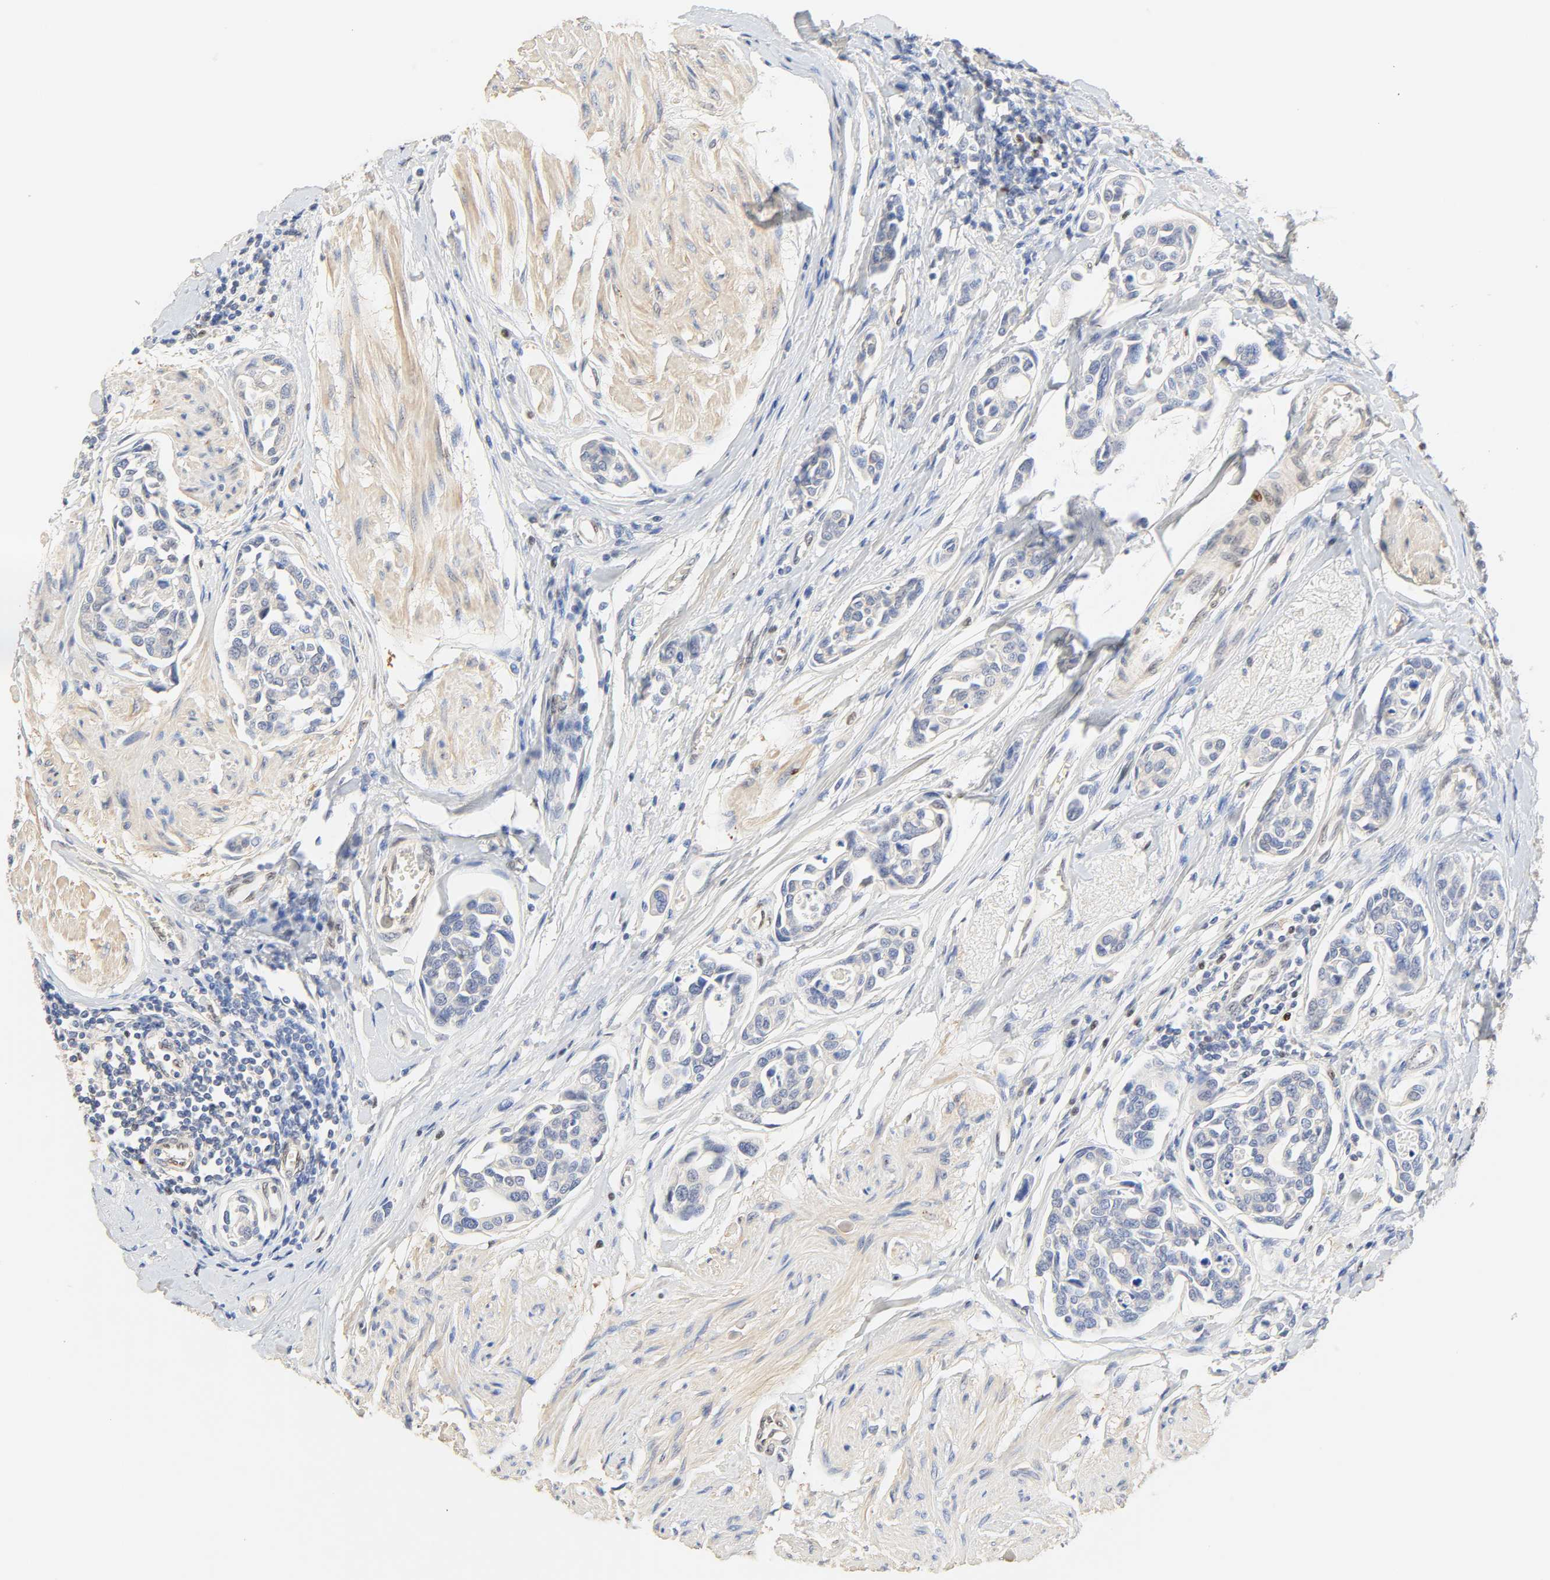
{"staining": {"intensity": "negative", "quantity": "none", "location": "none"}, "tissue": "urothelial cancer", "cell_type": "Tumor cells", "image_type": "cancer", "snomed": [{"axis": "morphology", "description": "Urothelial carcinoma, High grade"}, {"axis": "topography", "description": "Urinary bladder"}], "caption": "Tumor cells are negative for brown protein staining in urothelial cancer.", "gene": "BORCS8-MEF2B", "patient": {"sex": "male", "age": 78}}